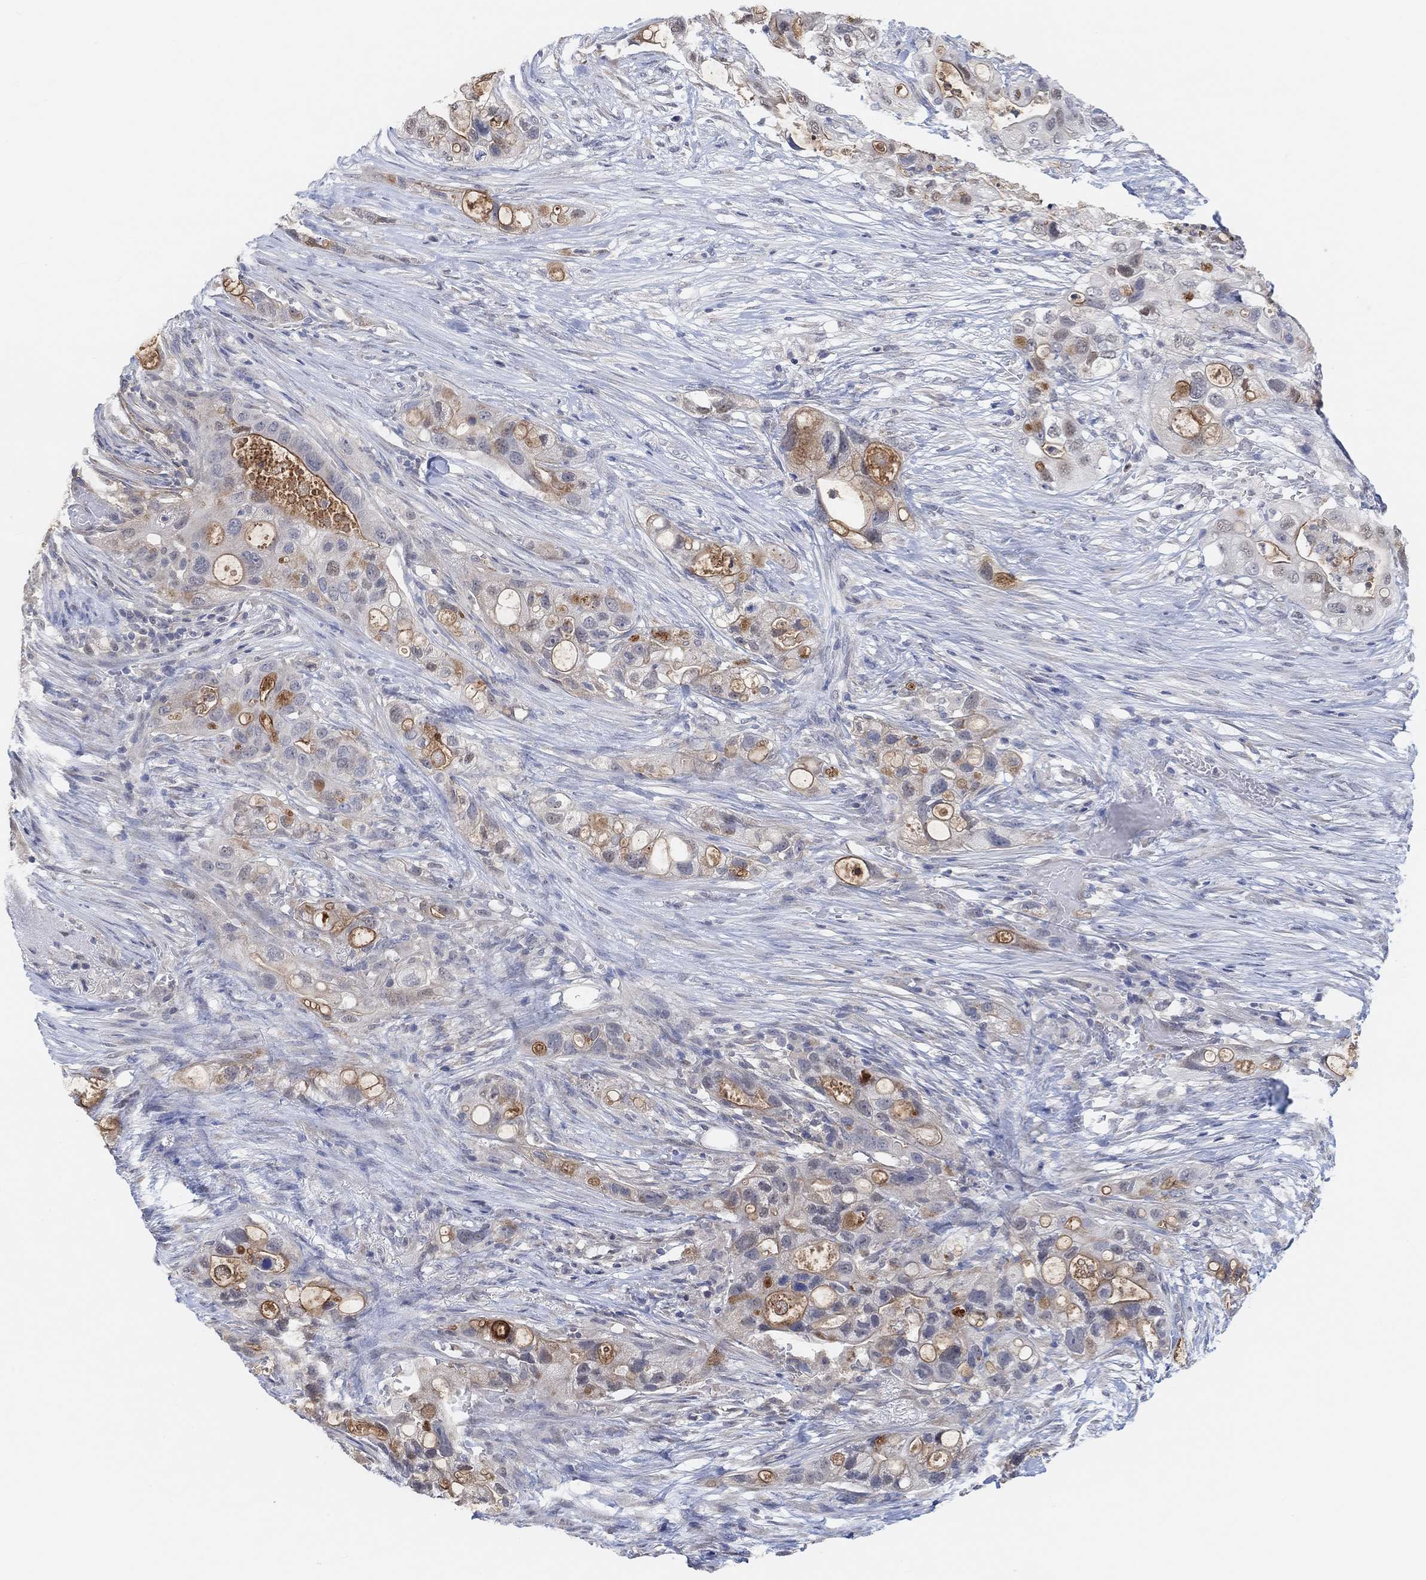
{"staining": {"intensity": "moderate", "quantity": "<25%", "location": "cytoplasmic/membranous"}, "tissue": "pancreatic cancer", "cell_type": "Tumor cells", "image_type": "cancer", "snomed": [{"axis": "morphology", "description": "Adenocarcinoma, NOS"}, {"axis": "topography", "description": "Pancreas"}], "caption": "IHC of human adenocarcinoma (pancreatic) reveals low levels of moderate cytoplasmic/membranous staining in approximately <25% of tumor cells.", "gene": "MUC1", "patient": {"sex": "female", "age": 72}}